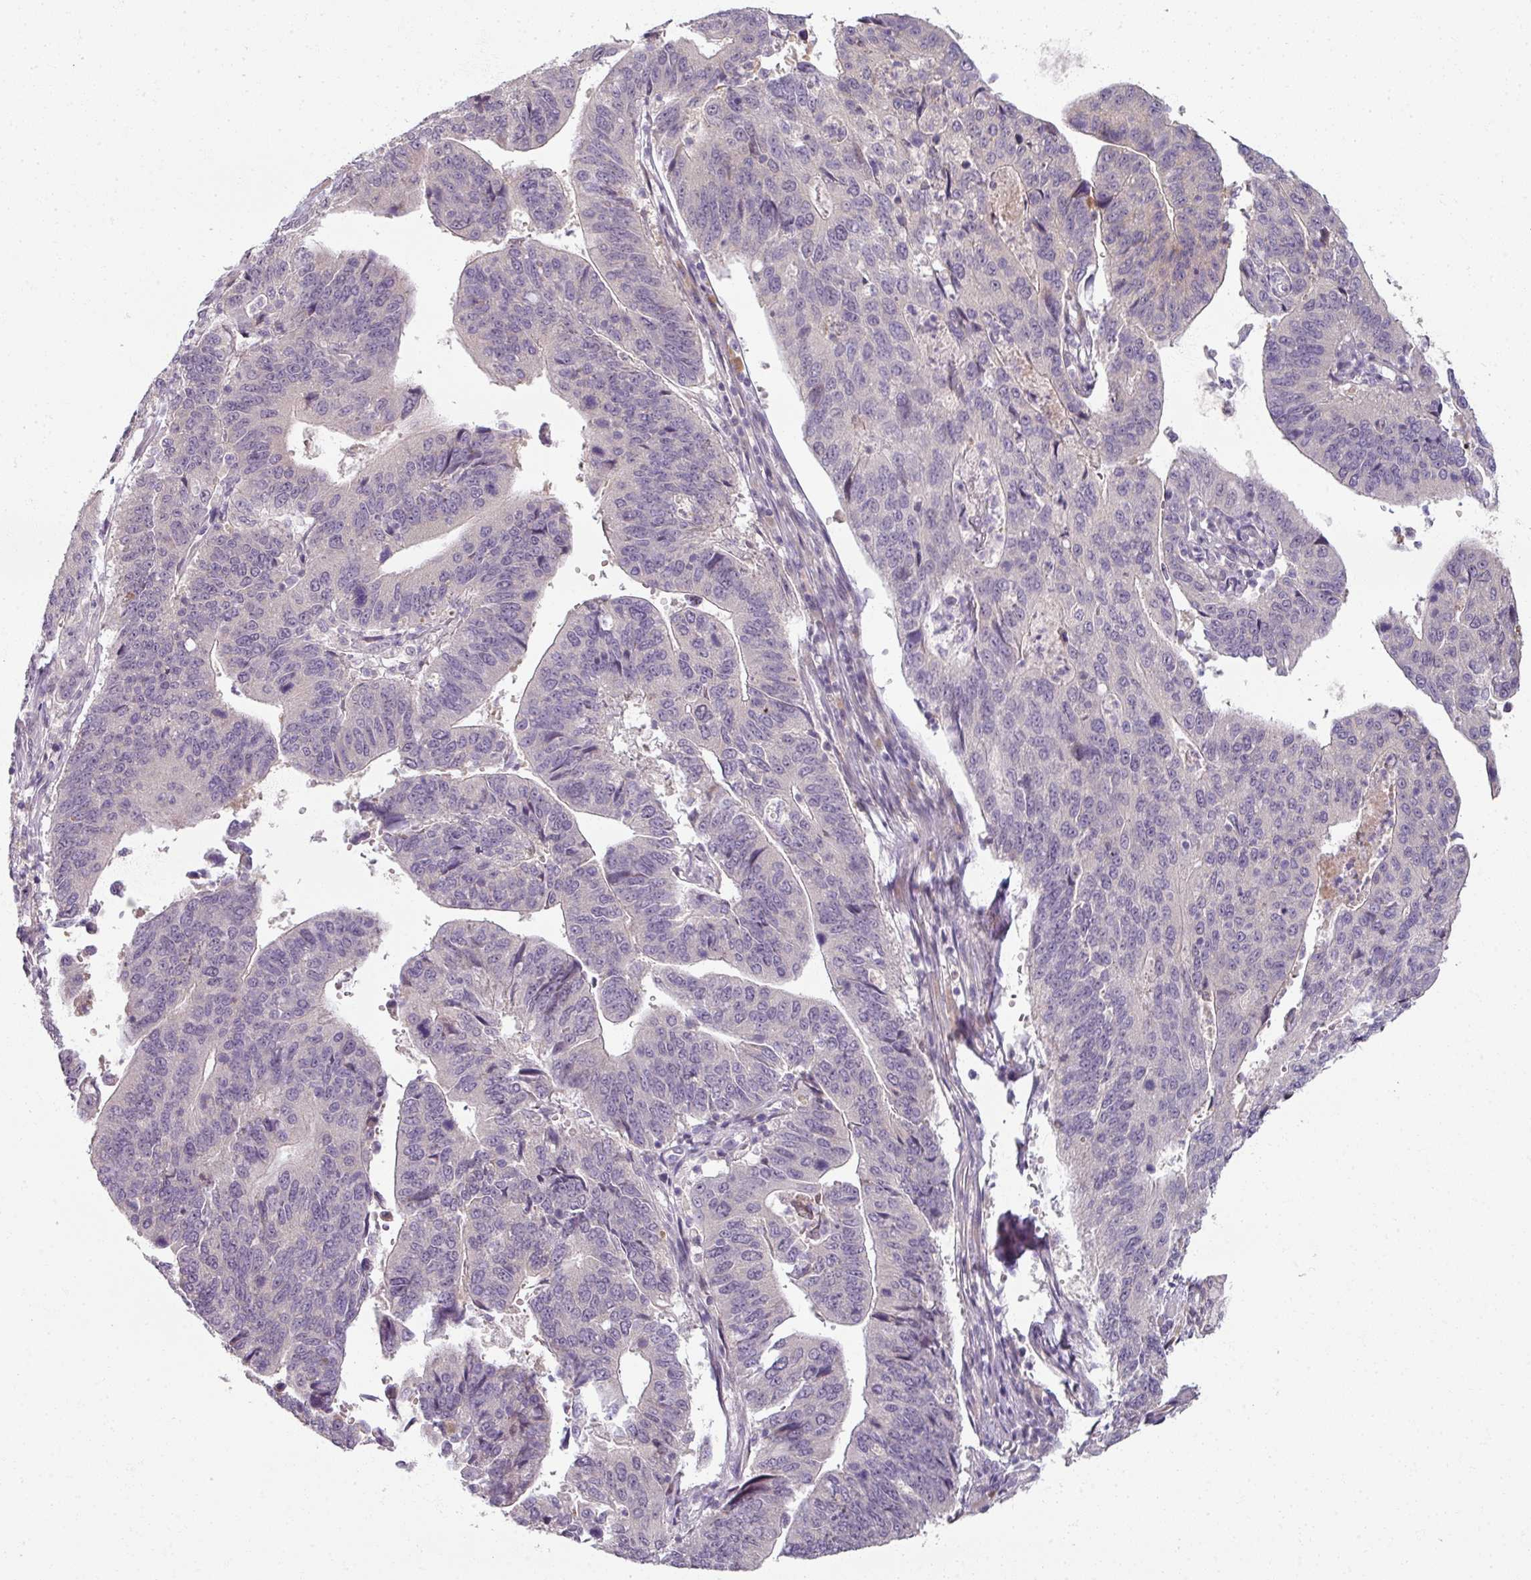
{"staining": {"intensity": "negative", "quantity": "none", "location": "none"}, "tissue": "stomach cancer", "cell_type": "Tumor cells", "image_type": "cancer", "snomed": [{"axis": "morphology", "description": "Adenocarcinoma, NOS"}, {"axis": "topography", "description": "Stomach"}], "caption": "Immunohistochemical staining of human stomach cancer (adenocarcinoma) reveals no significant positivity in tumor cells. The staining was performed using DAB to visualize the protein expression in brown, while the nuclei were stained in blue with hematoxylin (Magnification: 20x).", "gene": "MYMK", "patient": {"sex": "male", "age": 59}}